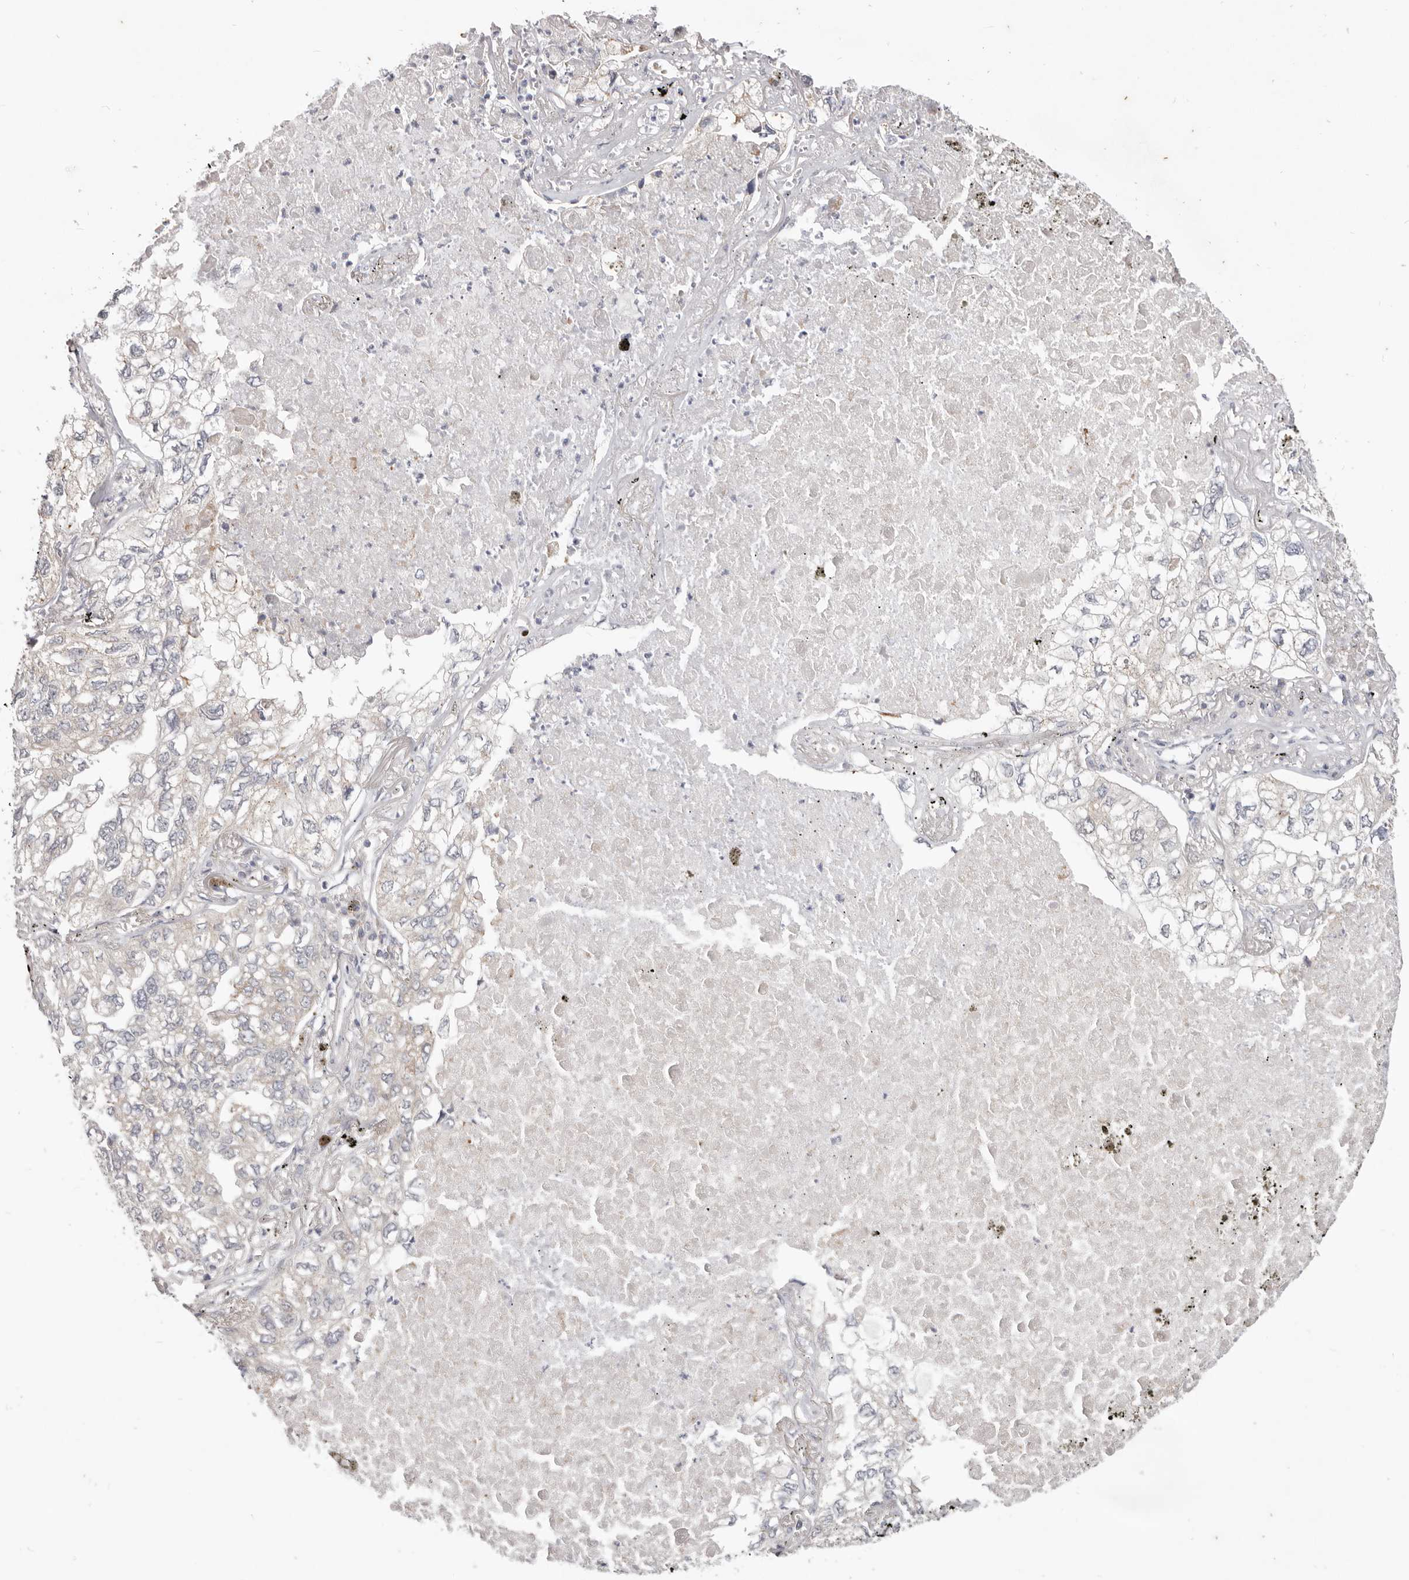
{"staining": {"intensity": "negative", "quantity": "none", "location": "none"}, "tissue": "lung cancer", "cell_type": "Tumor cells", "image_type": "cancer", "snomed": [{"axis": "morphology", "description": "Adenocarcinoma, NOS"}, {"axis": "topography", "description": "Lung"}], "caption": "Lung cancer (adenocarcinoma) was stained to show a protein in brown. There is no significant staining in tumor cells.", "gene": "WDR77", "patient": {"sex": "male", "age": 65}}